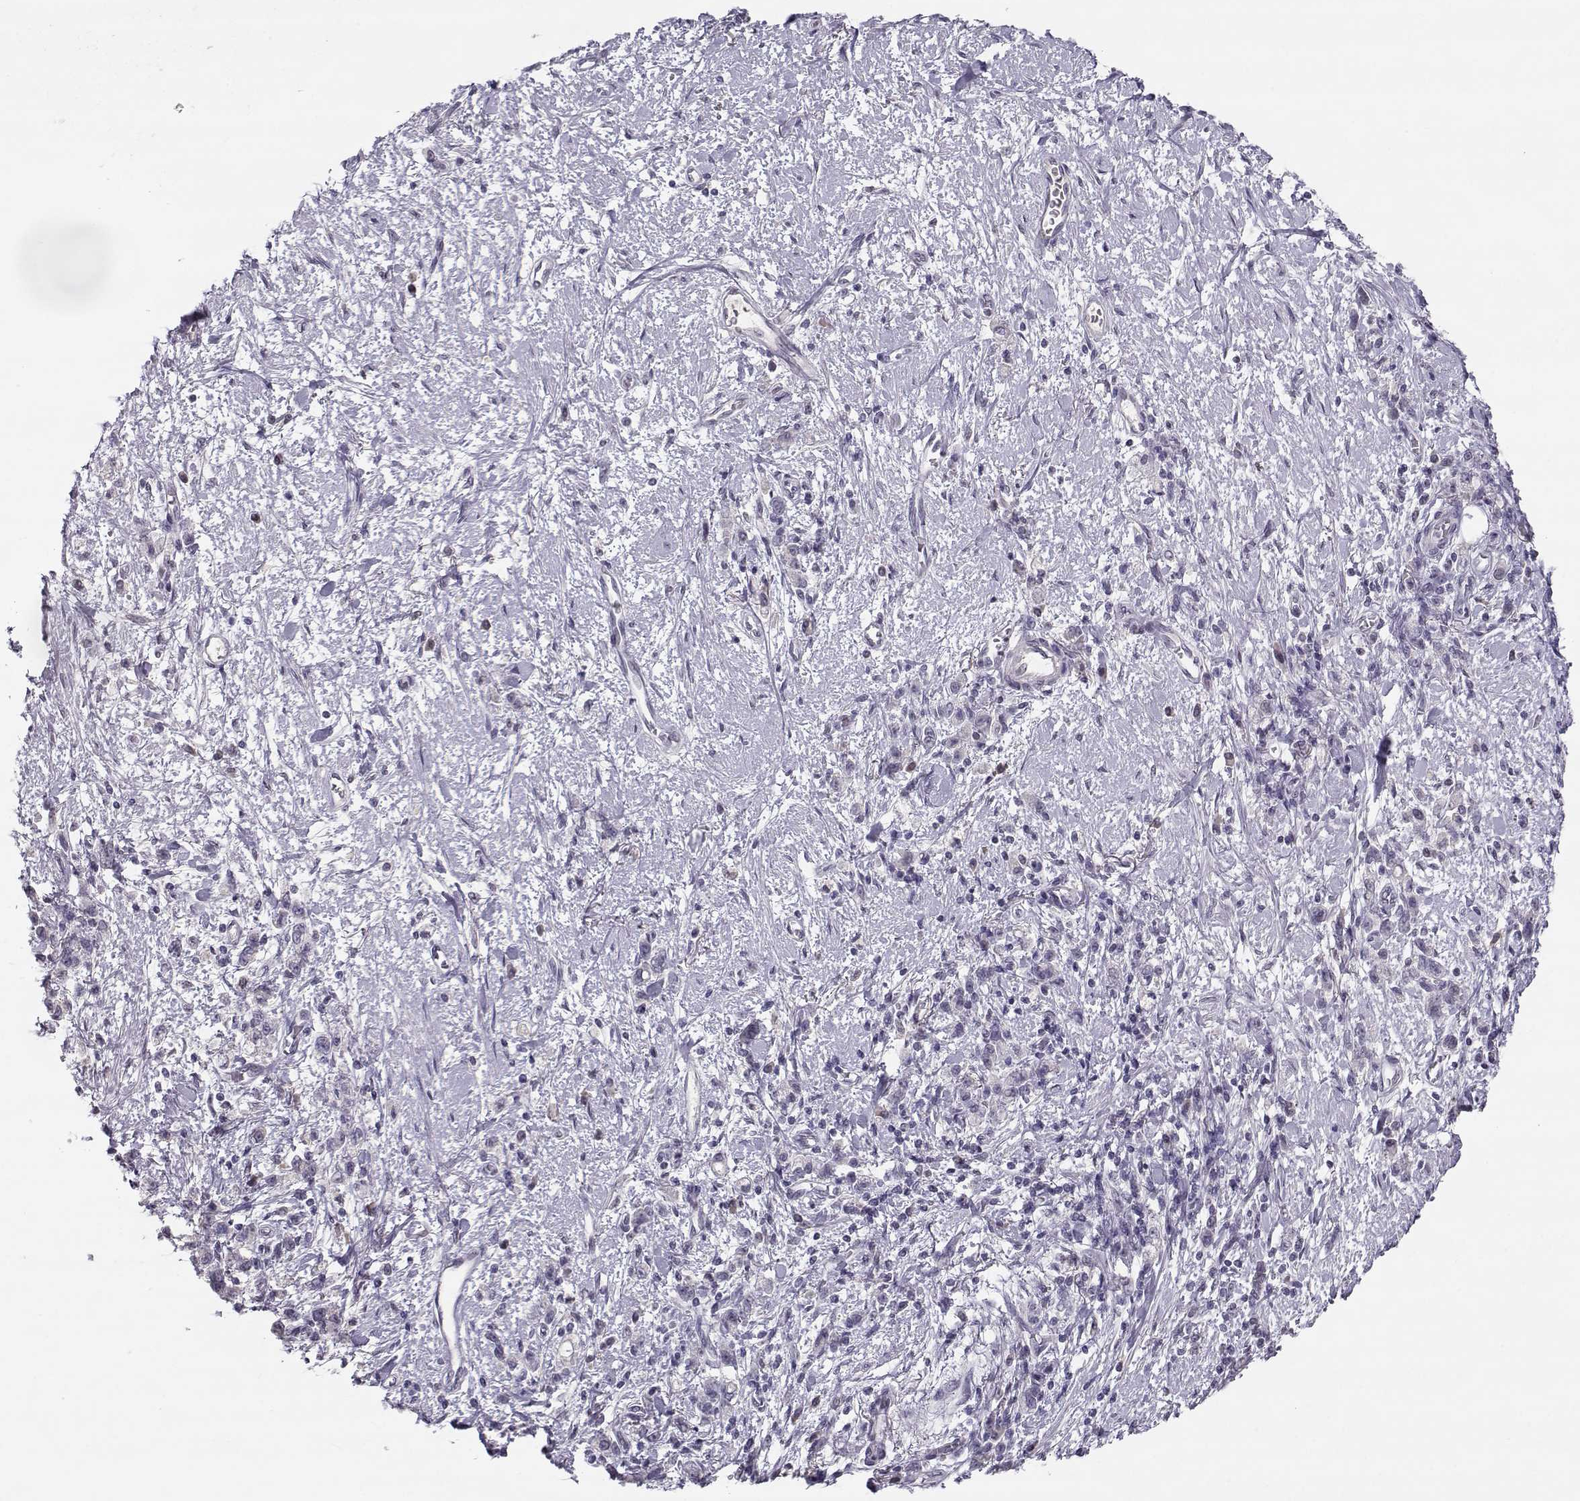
{"staining": {"intensity": "negative", "quantity": "none", "location": "none"}, "tissue": "stomach cancer", "cell_type": "Tumor cells", "image_type": "cancer", "snomed": [{"axis": "morphology", "description": "Adenocarcinoma, NOS"}, {"axis": "topography", "description": "Stomach"}], "caption": "High power microscopy image of an IHC photomicrograph of adenocarcinoma (stomach), revealing no significant positivity in tumor cells.", "gene": "C16orf86", "patient": {"sex": "male", "age": 77}}